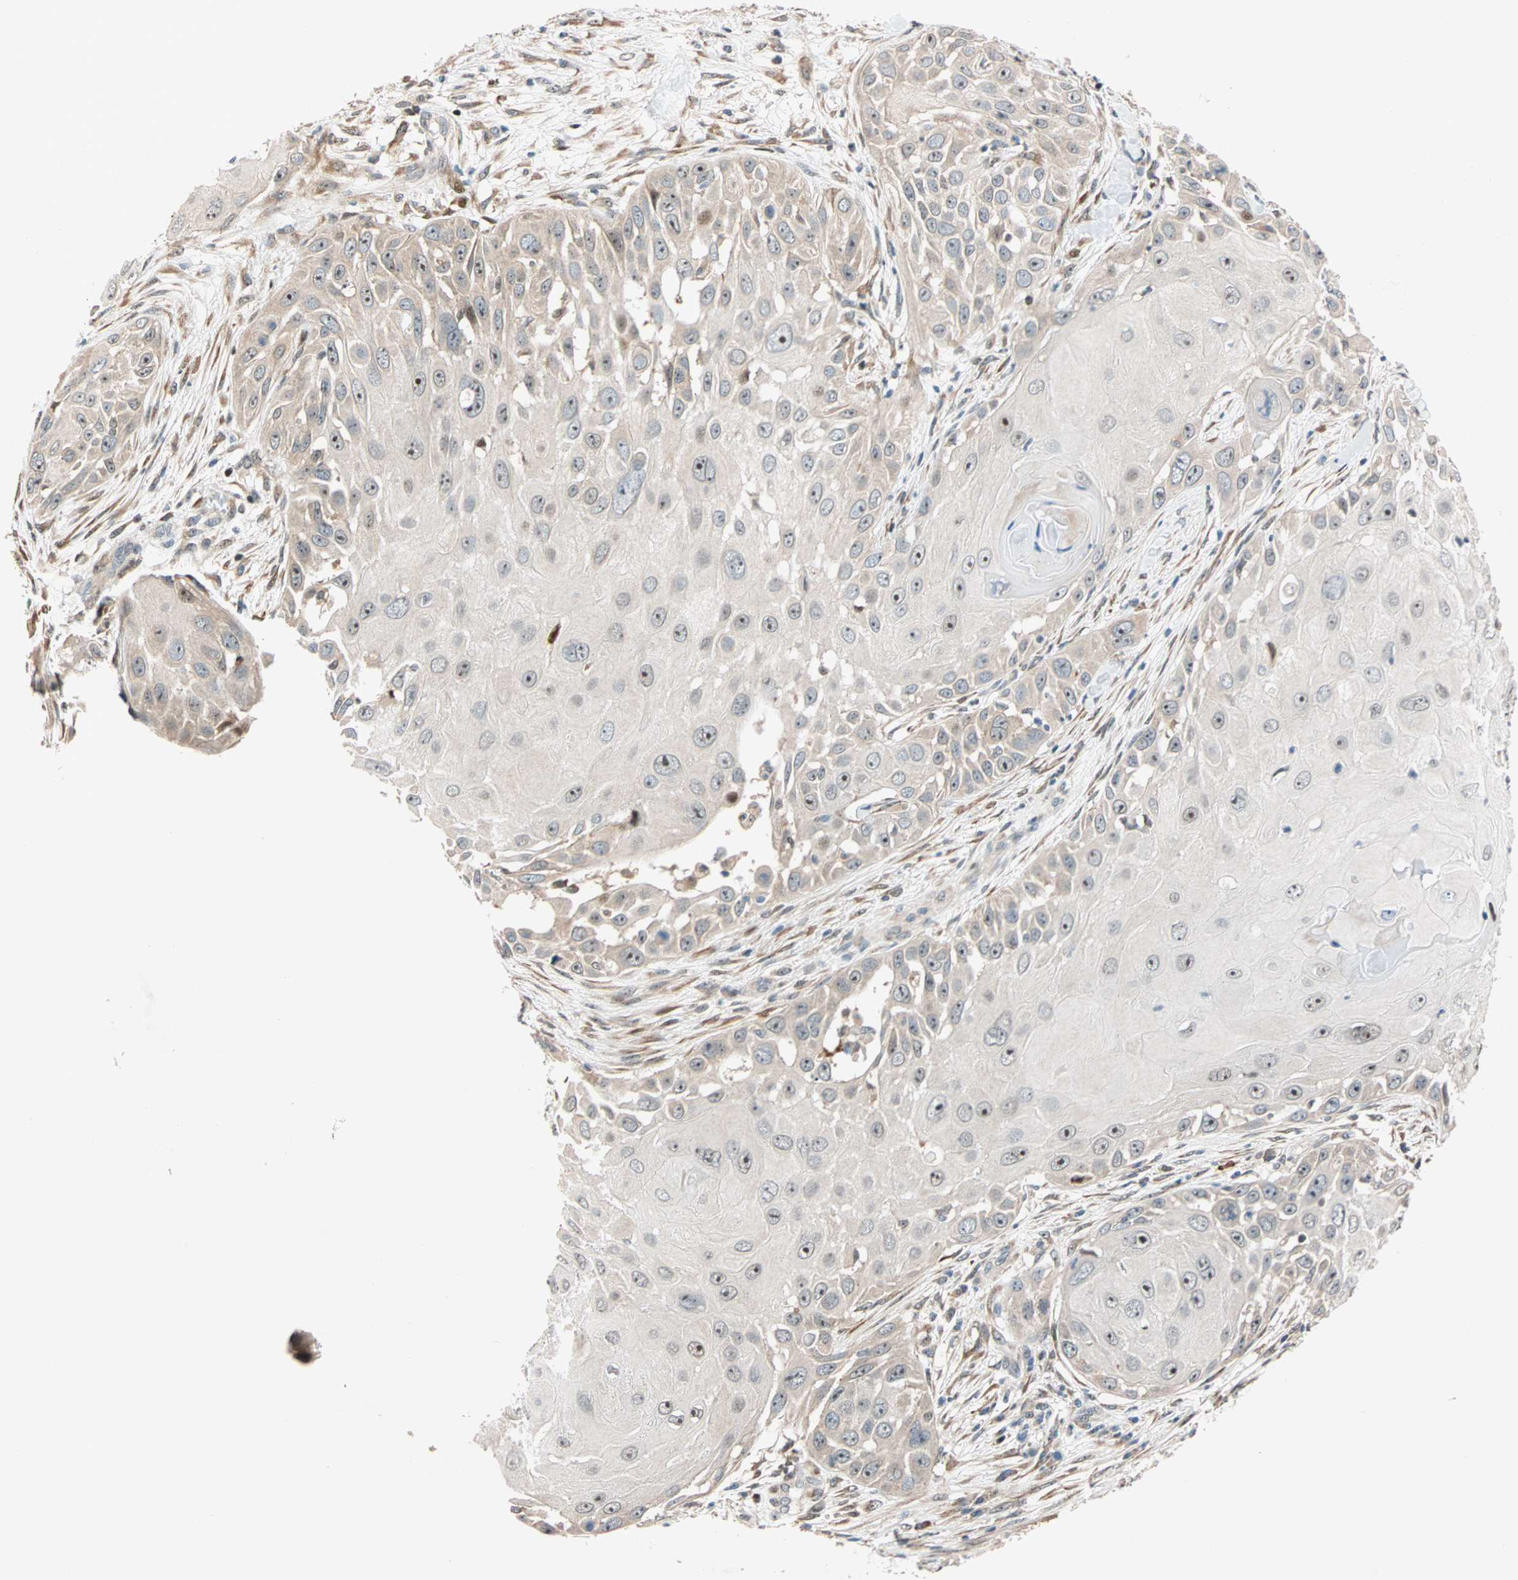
{"staining": {"intensity": "weak", "quantity": "<25%", "location": "cytoplasmic/membranous"}, "tissue": "skin cancer", "cell_type": "Tumor cells", "image_type": "cancer", "snomed": [{"axis": "morphology", "description": "Squamous cell carcinoma, NOS"}, {"axis": "topography", "description": "Skin"}], "caption": "This is a histopathology image of immunohistochemistry staining of skin cancer (squamous cell carcinoma), which shows no positivity in tumor cells.", "gene": "HECW1", "patient": {"sex": "female", "age": 44}}